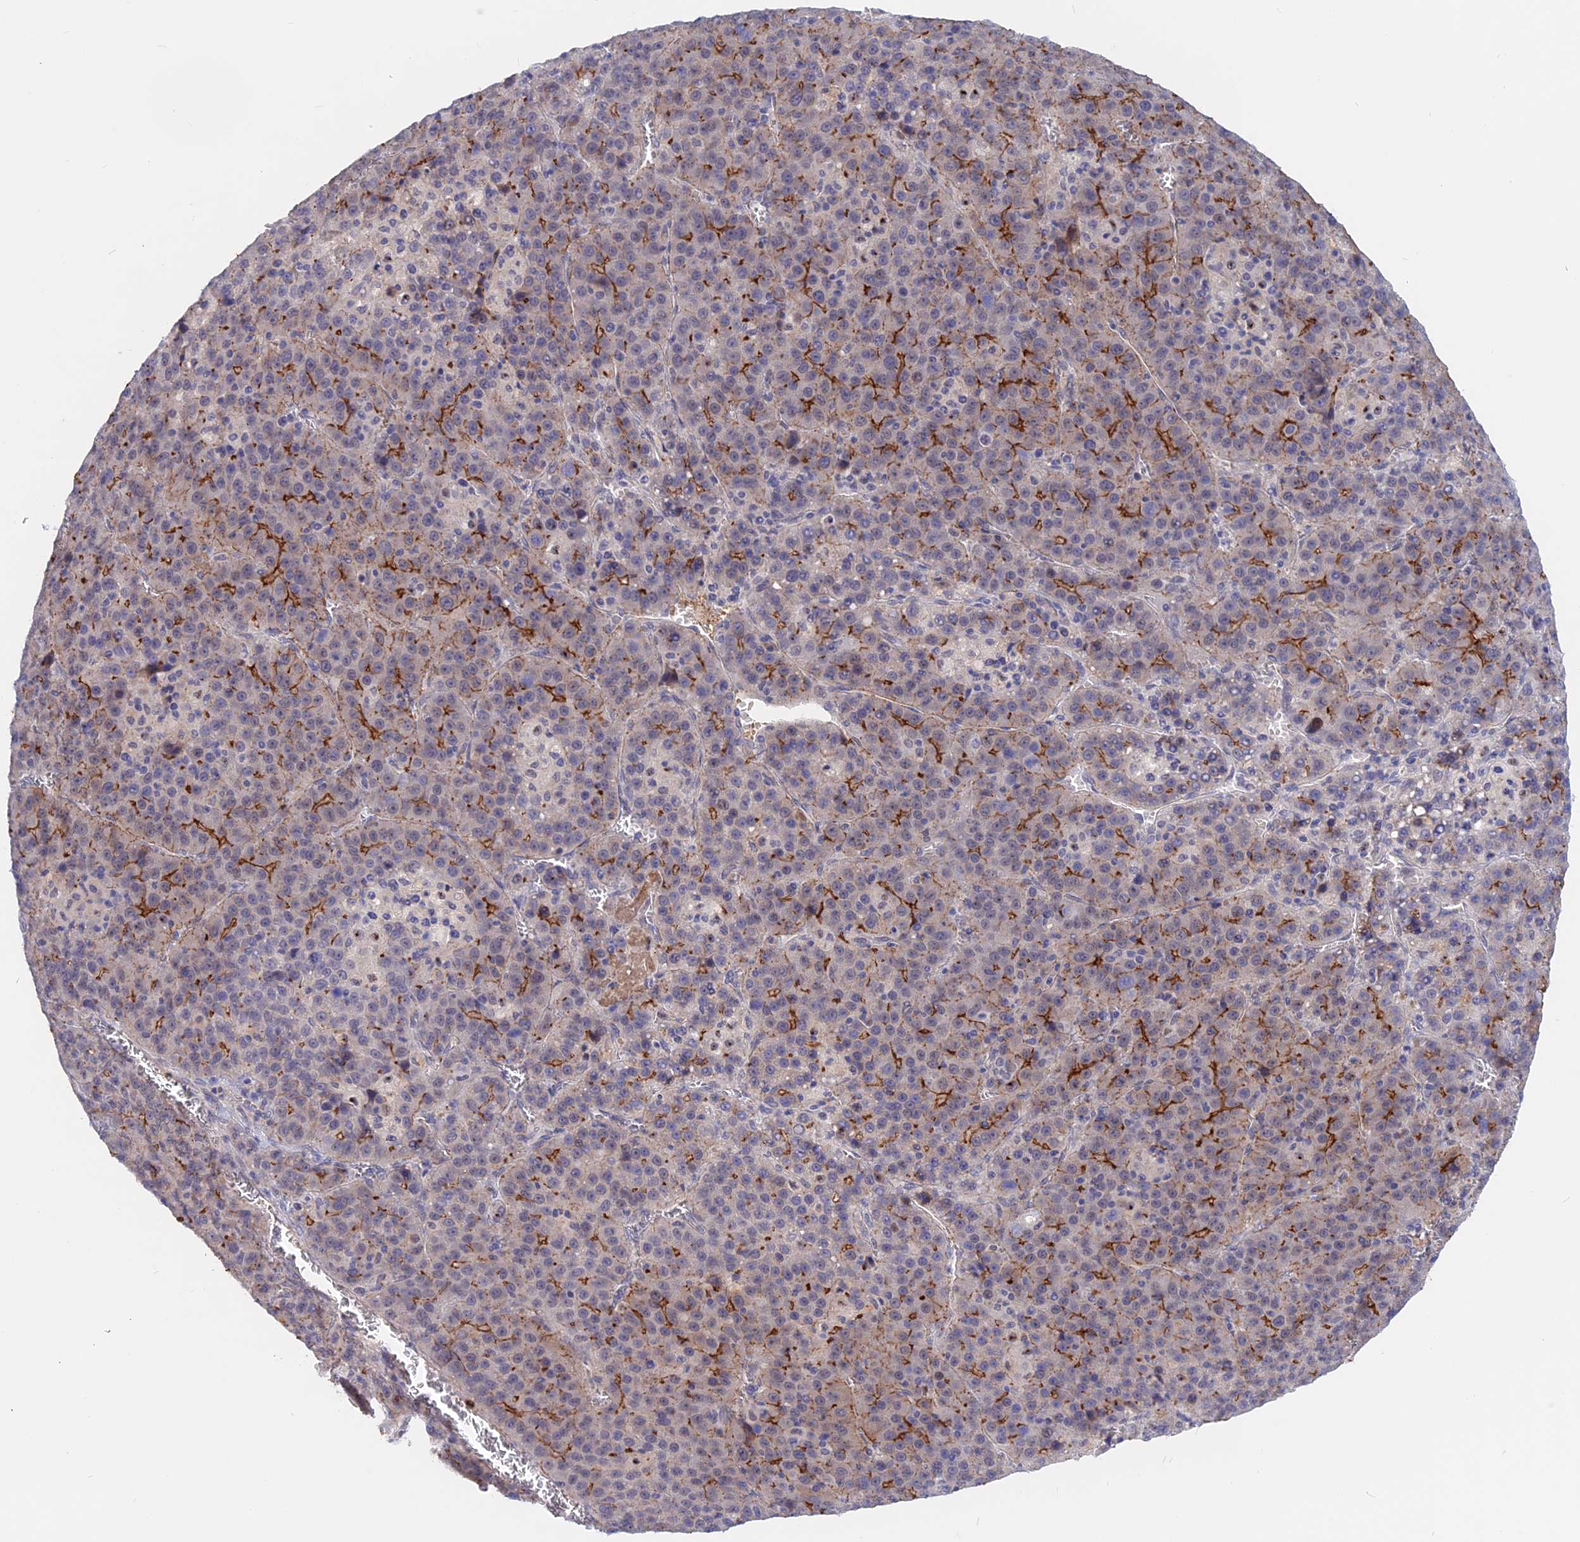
{"staining": {"intensity": "moderate", "quantity": "25%-75%", "location": "cytoplasmic/membranous"}, "tissue": "liver cancer", "cell_type": "Tumor cells", "image_type": "cancer", "snomed": [{"axis": "morphology", "description": "Carcinoma, Hepatocellular, NOS"}, {"axis": "topography", "description": "Liver"}], "caption": "The image shows immunohistochemical staining of hepatocellular carcinoma (liver). There is moderate cytoplasmic/membranous positivity is seen in approximately 25%-75% of tumor cells.", "gene": "GK5", "patient": {"sex": "female", "age": 53}}